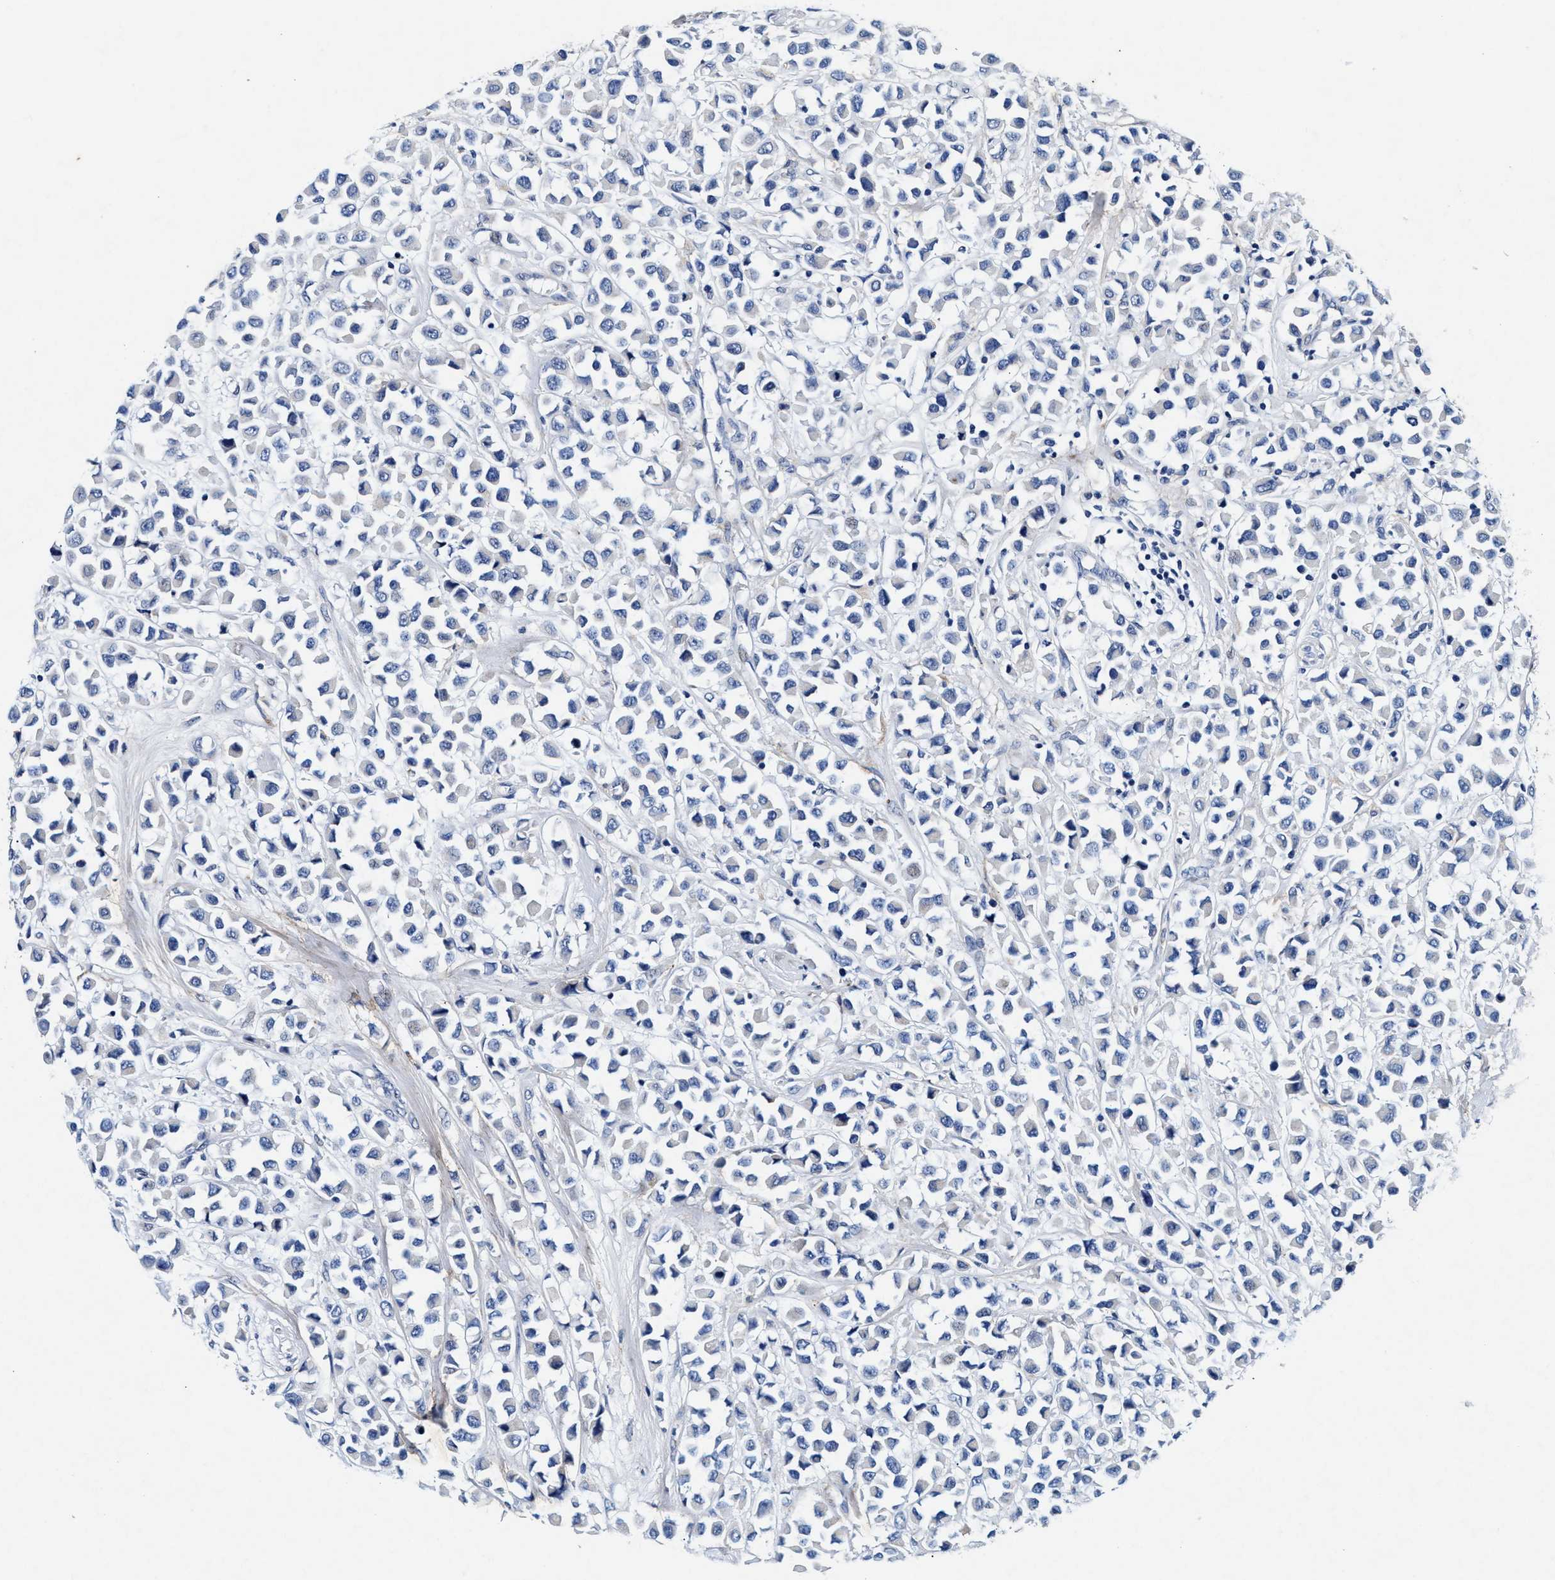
{"staining": {"intensity": "negative", "quantity": "none", "location": "none"}, "tissue": "breast cancer", "cell_type": "Tumor cells", "image_type": "cancer", "snomed": [{"axis": "morphology", "description": "Duct carcinoma"}, {"axis": "topography", "description": "Breast"}], "caption": "An image of breast intraductal carcinoma stained for a protein reveals no brown staining in tumor cells.", "gene": "SLC8A1", "patient": {"sex": "female", "age": 61}}